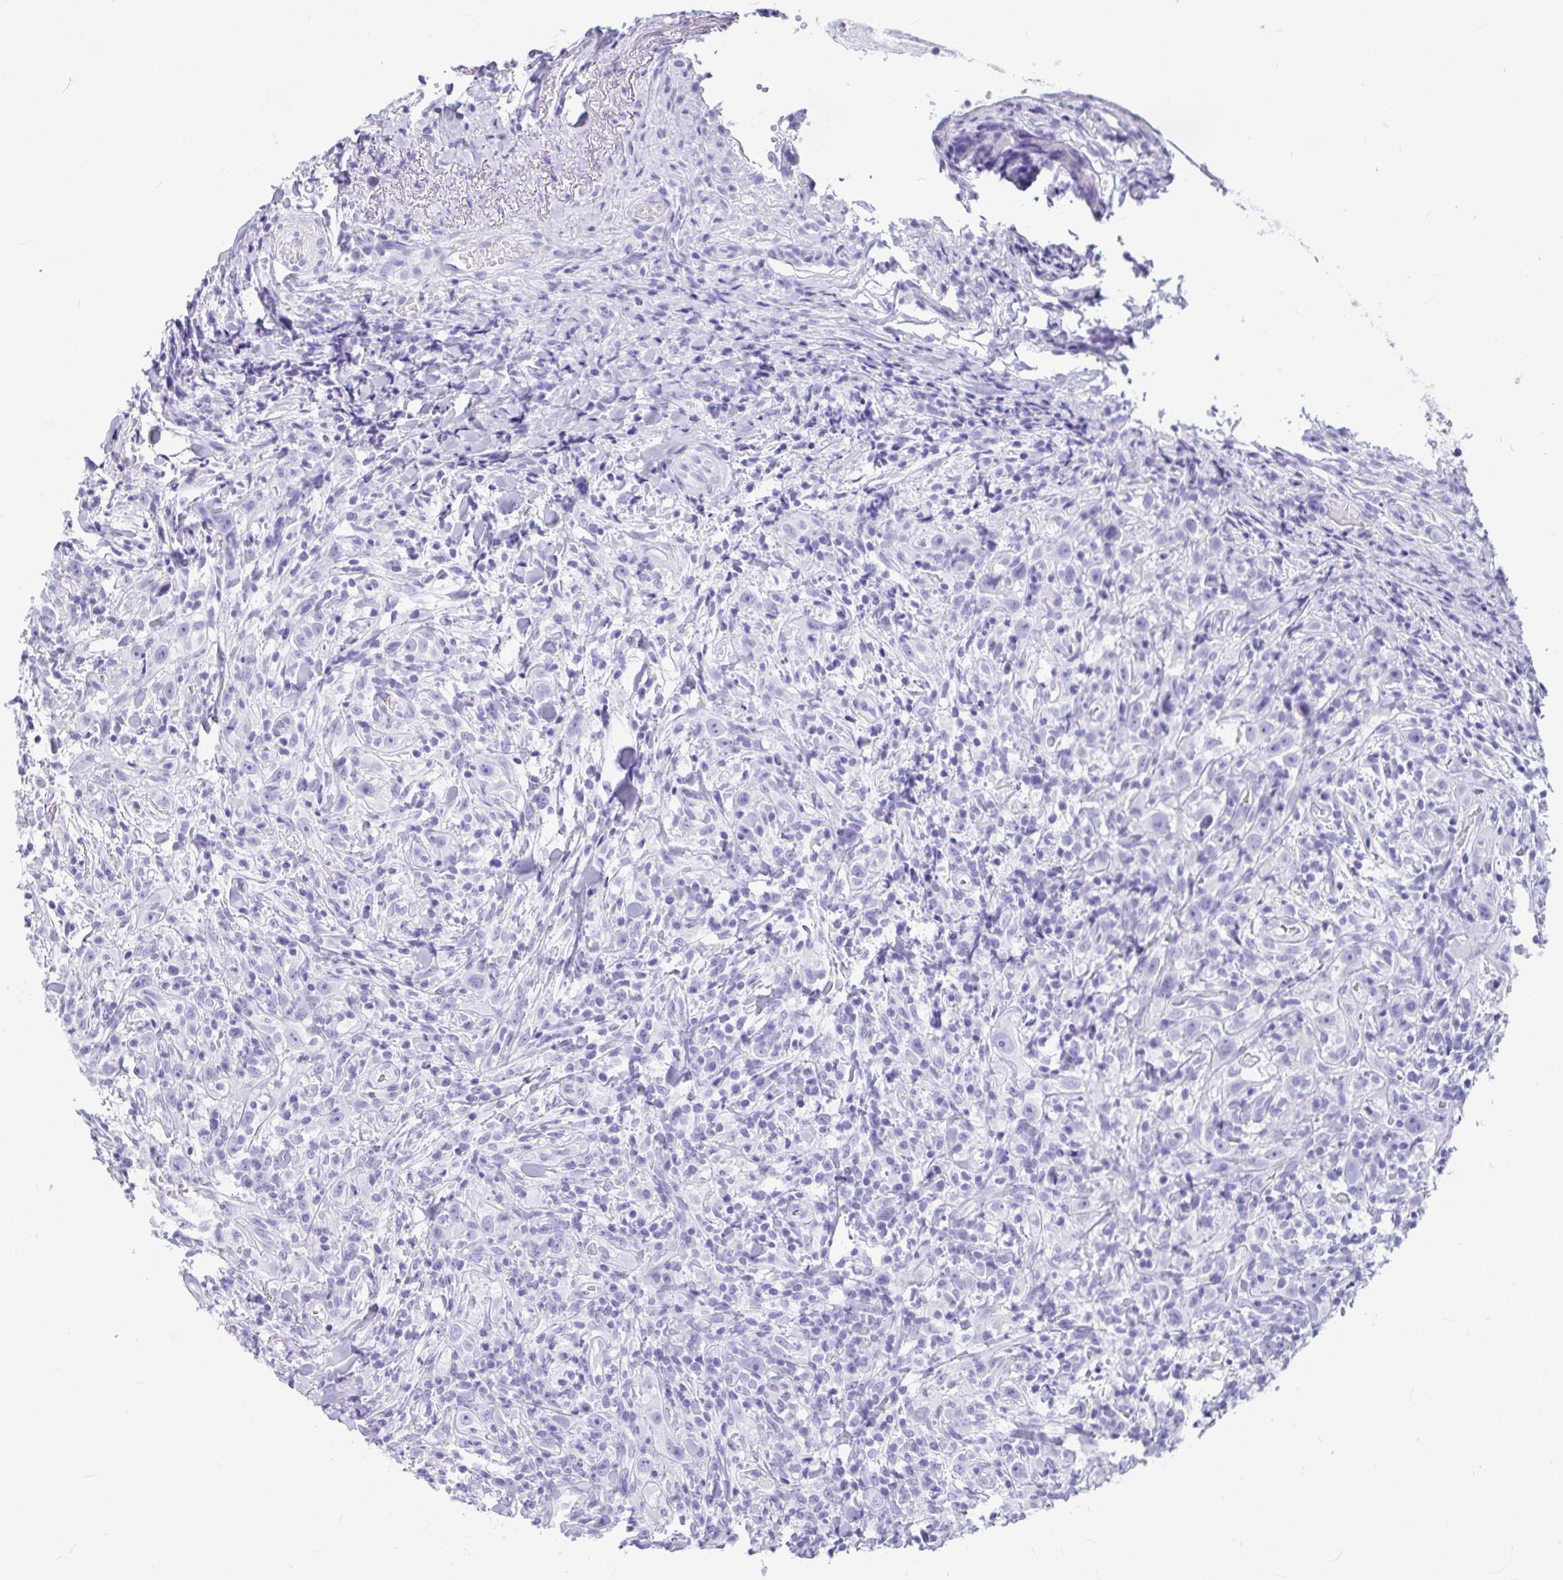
{"staining": {"intensity": "negative", "quantity": "none", "location": "none"}, "tissue": "head and neck cancer", "cell_type": "Tumor cells", "image_type": "cancer", "snomed": [{"axis": "morphology", "description": "Squamous cell carcinoma, NOS"}, {"axis": "topography", "description": "Head-Neck"}], "caption": "Tumor cells are negative for brown protein staining in squamous cell carcinoma (head and neck). (DAB immunohistochemistry (IHC) with hematoxylin counter stain).", "gene": "OR5J2", "patient": {"sex": "female", "age": 95}}